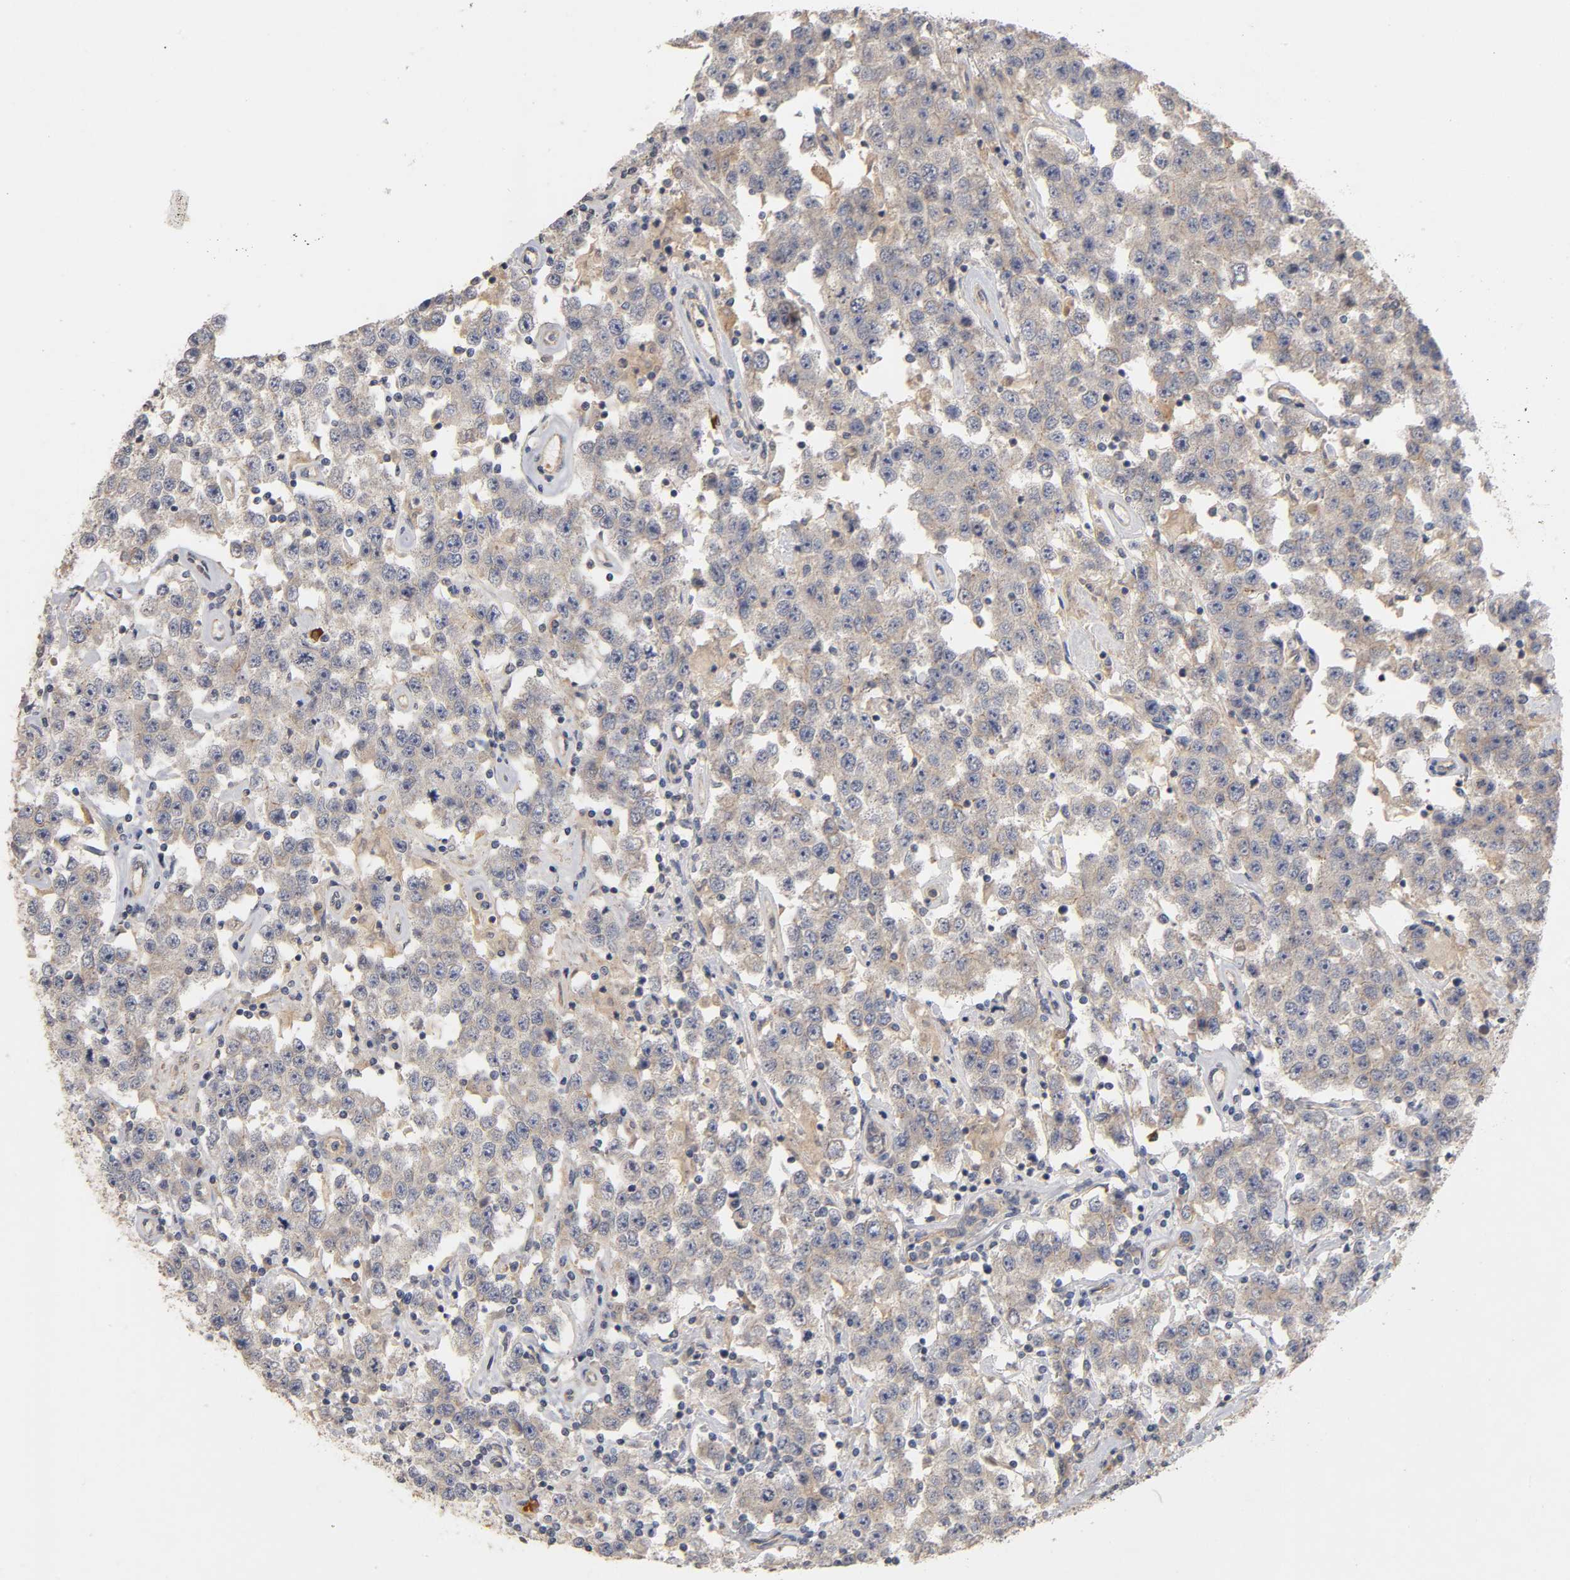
{"staining": {"intensity": "moderate", "quantity": ">75%", "location": "cytoplasmic/membranous"}, "tissue": "testis cancer", "cell_type": "Tumor cells", "image_type": "cancer", "snomed": [{"axis": "morphology", "description": "Seminoma, NOS"}, {"axis": "topography", "description": "Testis"}], "caption": "Tumor cells reveal medium levels of moderate cytoplasmic/membranous positivity in approximately >75% of cells in testis seminoma.", "gene": "PDZD11", "patient": {"sex": "male", "age": 52}}